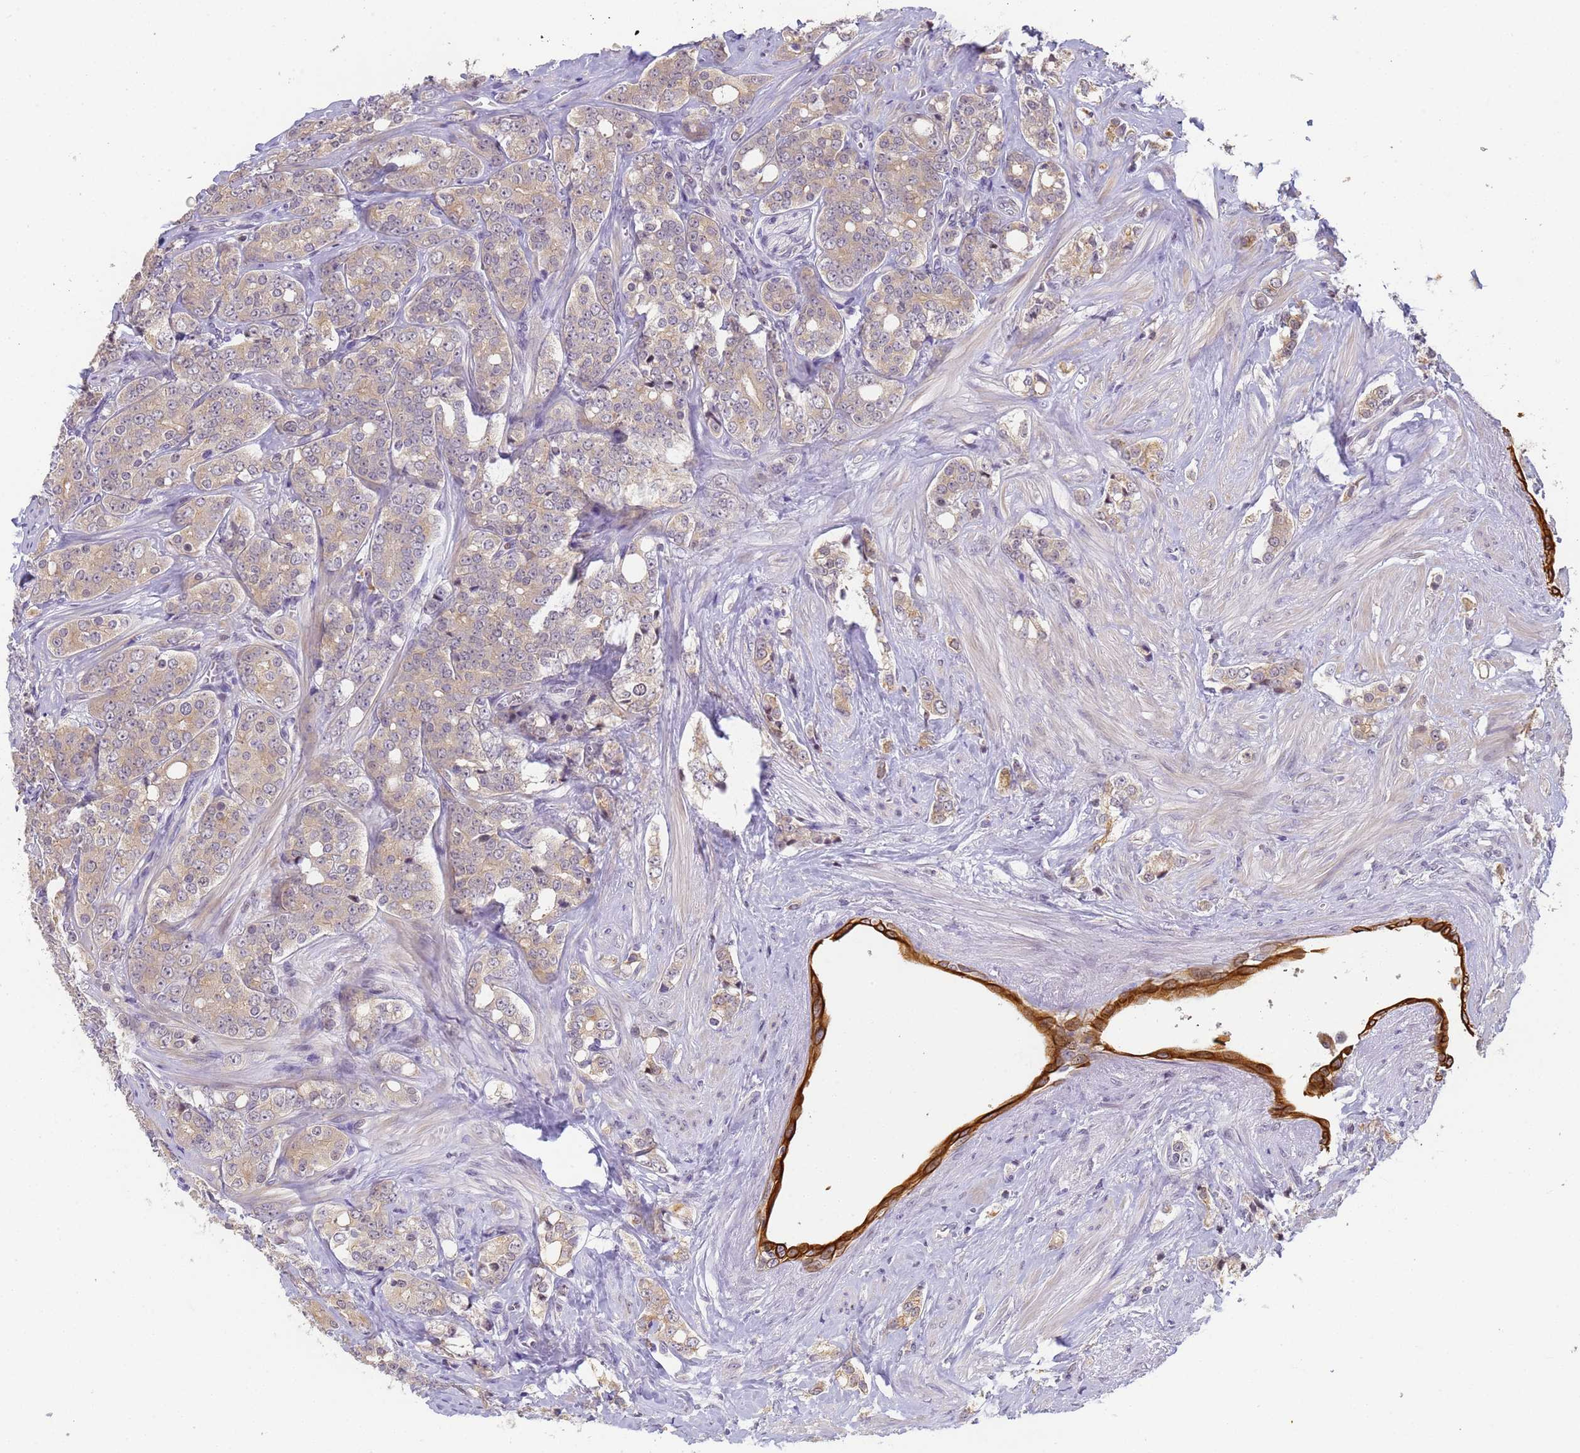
{"staining": {"intensity": "weak", "quantity": "25%-75%", "location": "cytoplasmic/membranous"}, "tissue": "prostate cancer", "cell_type": "Tumor cells", "image_type": "cancer", "snomed": [{"axis": "morphology", "description": "Adenocarcinoma, High grade"}, {"axis": "topography", "description": "Prostate"}], "caption": "DAB immunohistochemical staining of human prostate high-grade adenocarcinoma demonstrates weak cytoplasmic/membranous protein positivity in about 25%-75% of tumor cells.", "gene": "VWA3A", "patient": {"sex": "male", "age": 62}}